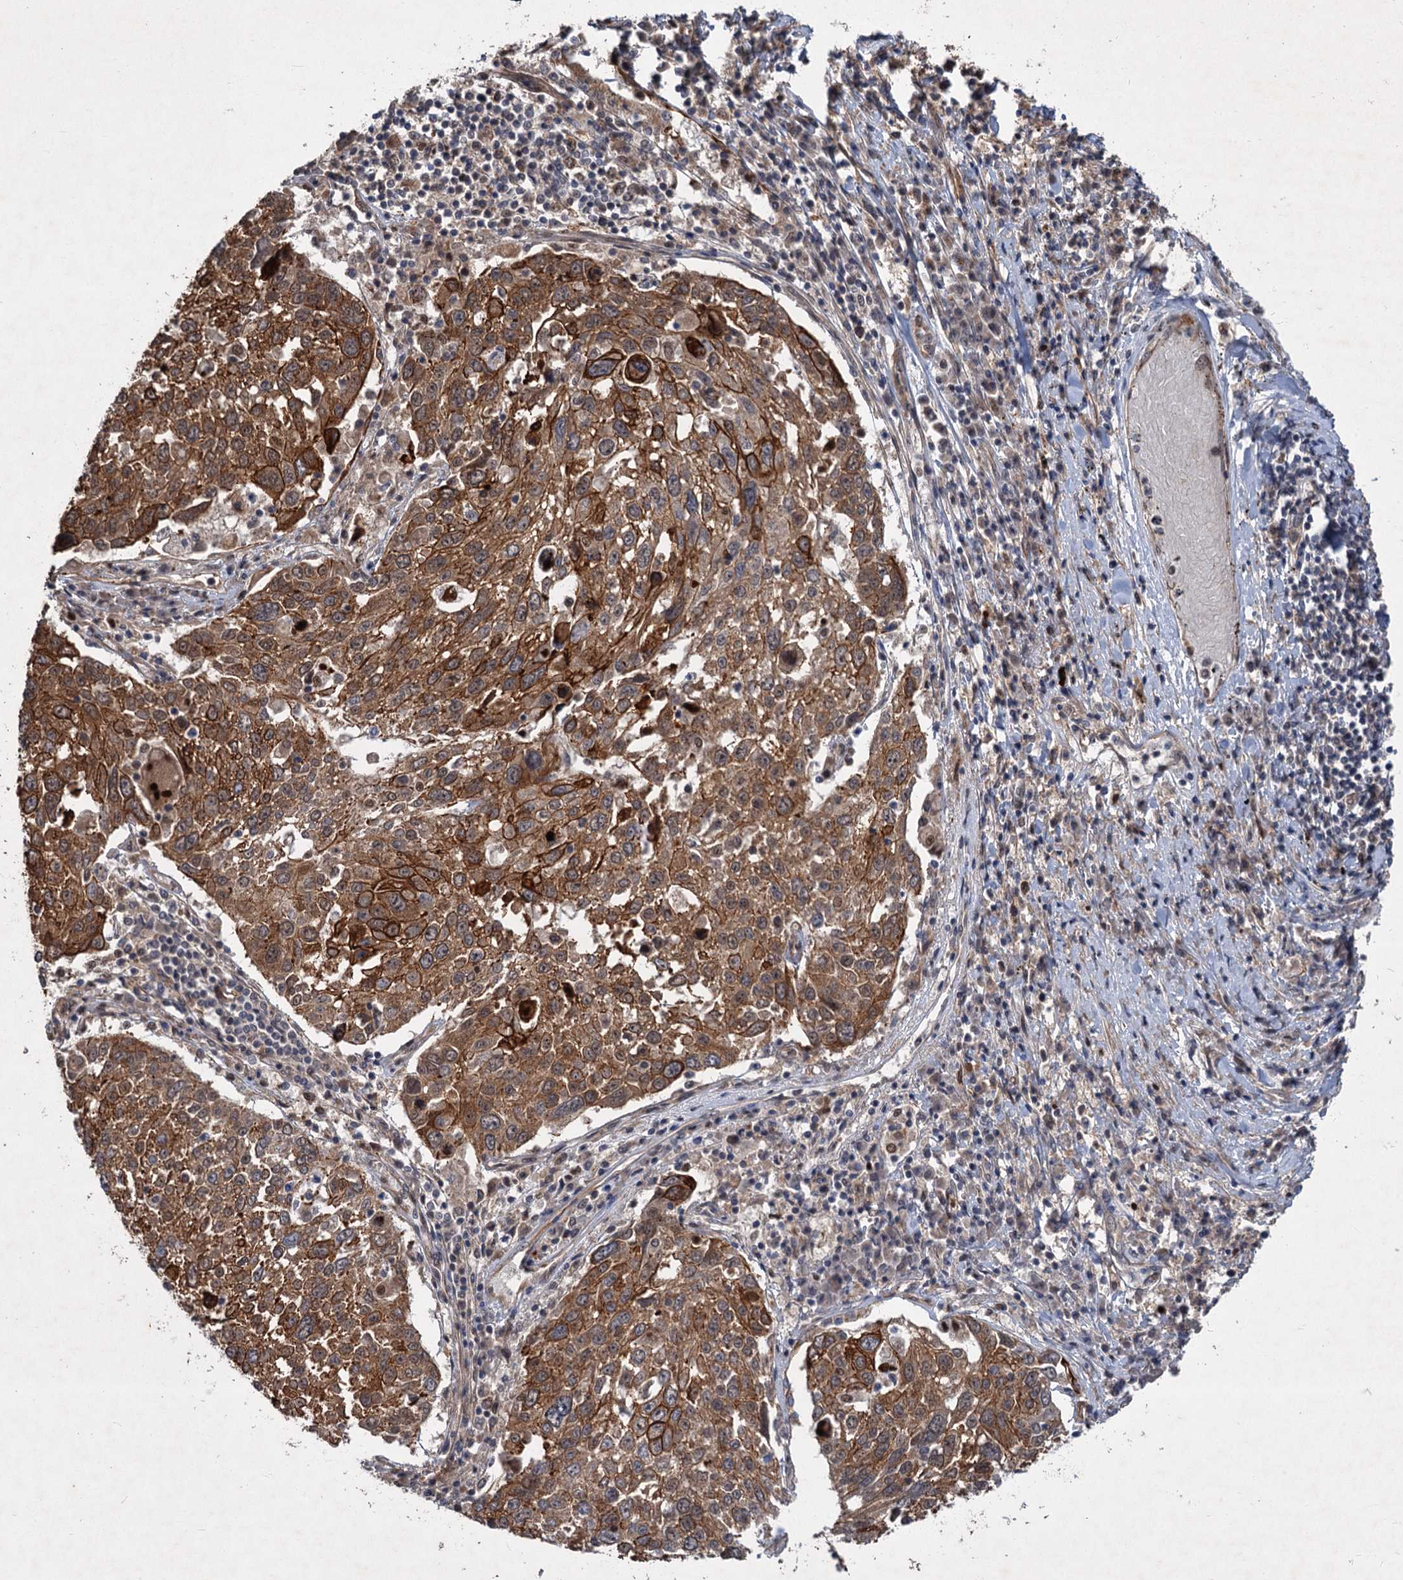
{"staining": {"intensity": "strong", "quantity": ">75%", "location": "cytoplasmic/membranous"}, "tissue": "lung cancer", "cell_type": "Tumor cells", "image_type": "cancer", "snomed": [{"axis": "morphology", "description": "Squamous cell carcinoma, NOS"}, {"axis": "topography", "description": "Lung"}], "caption": "About >75% of tumor cells in lung cancer (squamous cell carcinoma) demonstrate strong cytoplasmic/membranous protein expression as visualized by brown immunohistochemical staining.", "gene": "TTC31", "patient": {"sex": "male", "age": 65}}